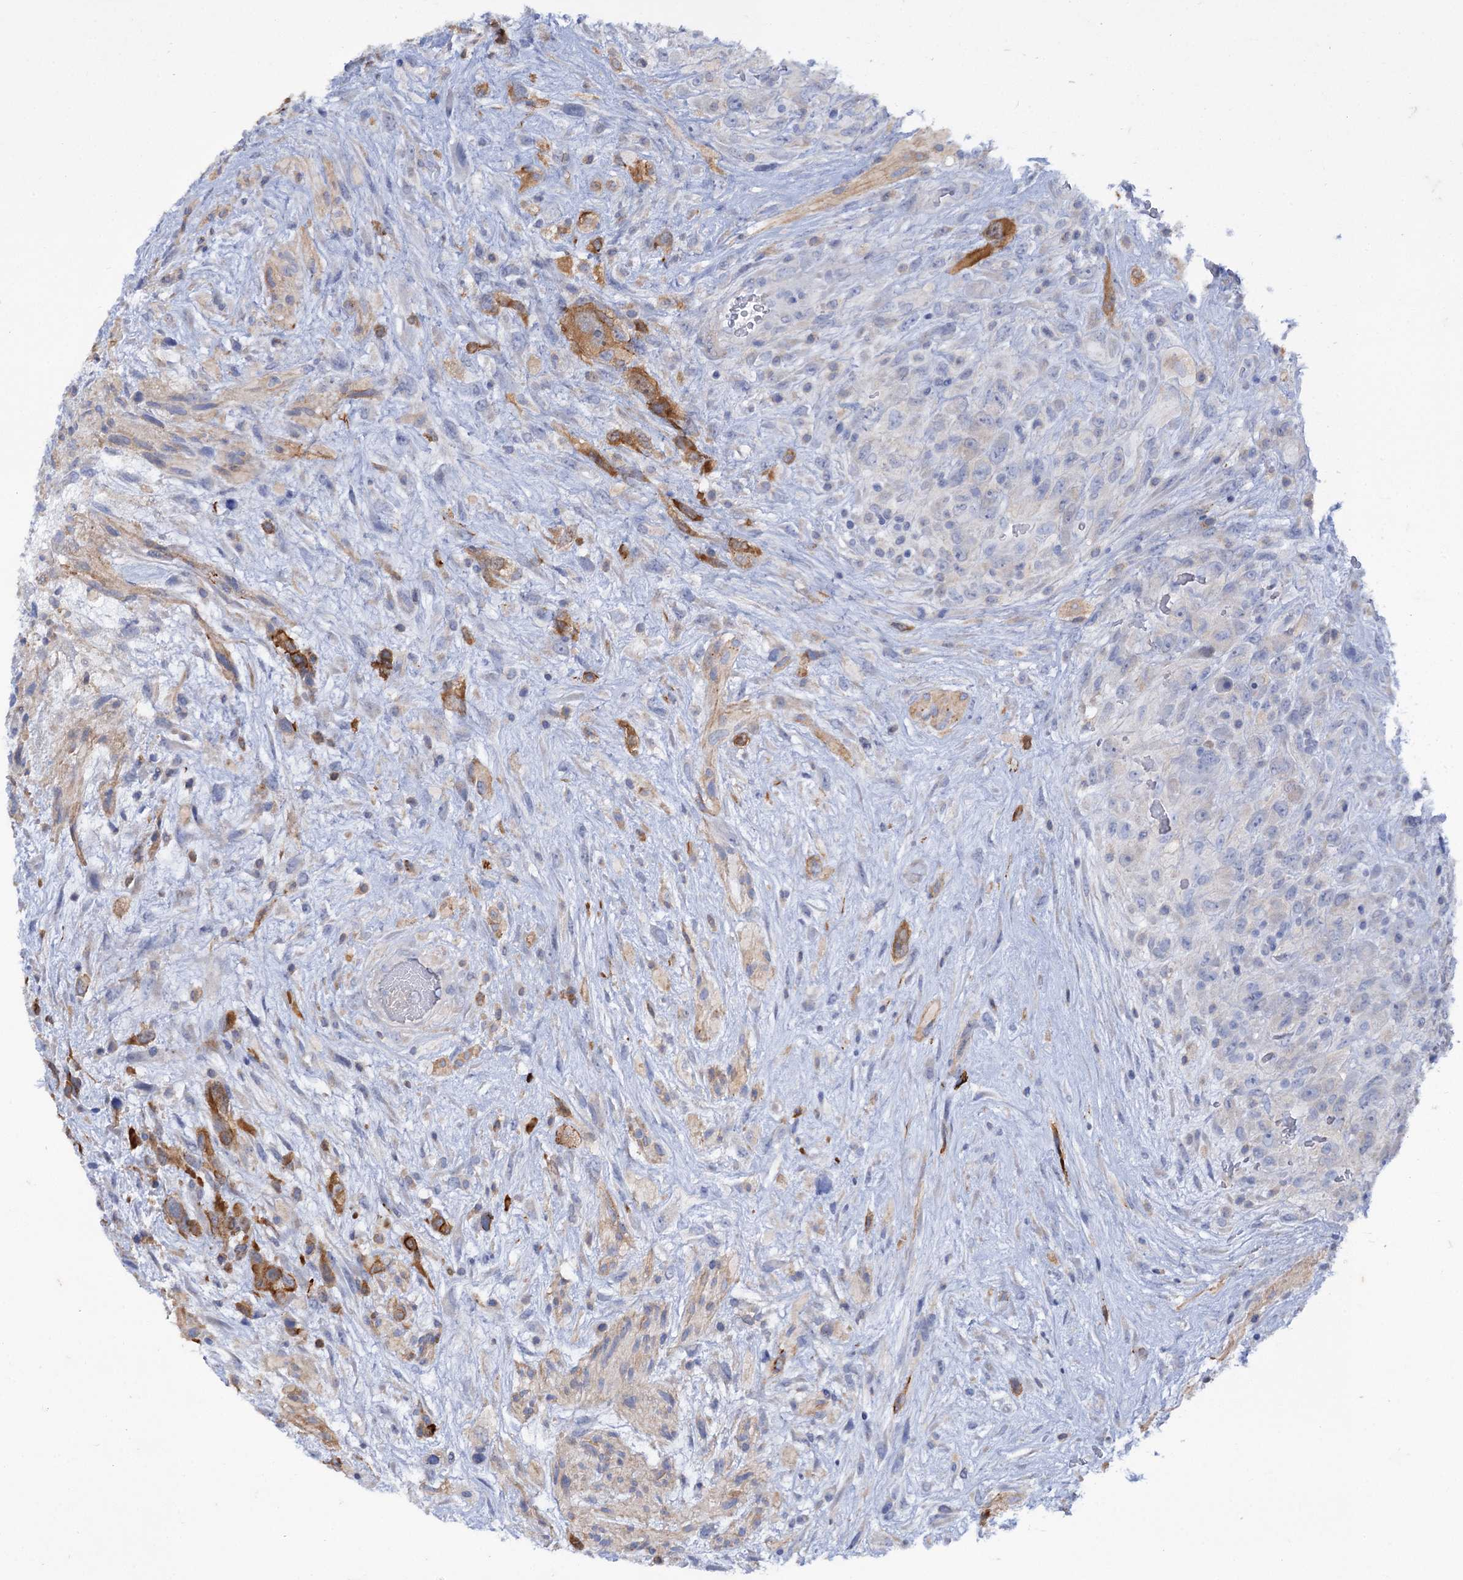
{"staining": {"intensity": "weak", "quantity": "<25%", "location": "cytoplasmic/membranous"}, "tissue": "glioma", "cell_type": "Tumor cells", "image_type": "cancer", "snomed": [{"axis": "morphology", "description": "Glioma, malignant, High grade"}, {"axis": "topography", "description": "Brain"}], "caption": "Immunohistochemistry (IHC) histopathology image of neoplastic tissue: high-grade glioma (malignant) stained with DAB (3,3'-diaminobenzidine) demonstrates no significant protein expression in tumor cells. (DAB immunohistochemistry (IHC) with hematoxylin counter stain).", "gene": "MID1IP1", "patient": {"sex": "male", "age": 61}}